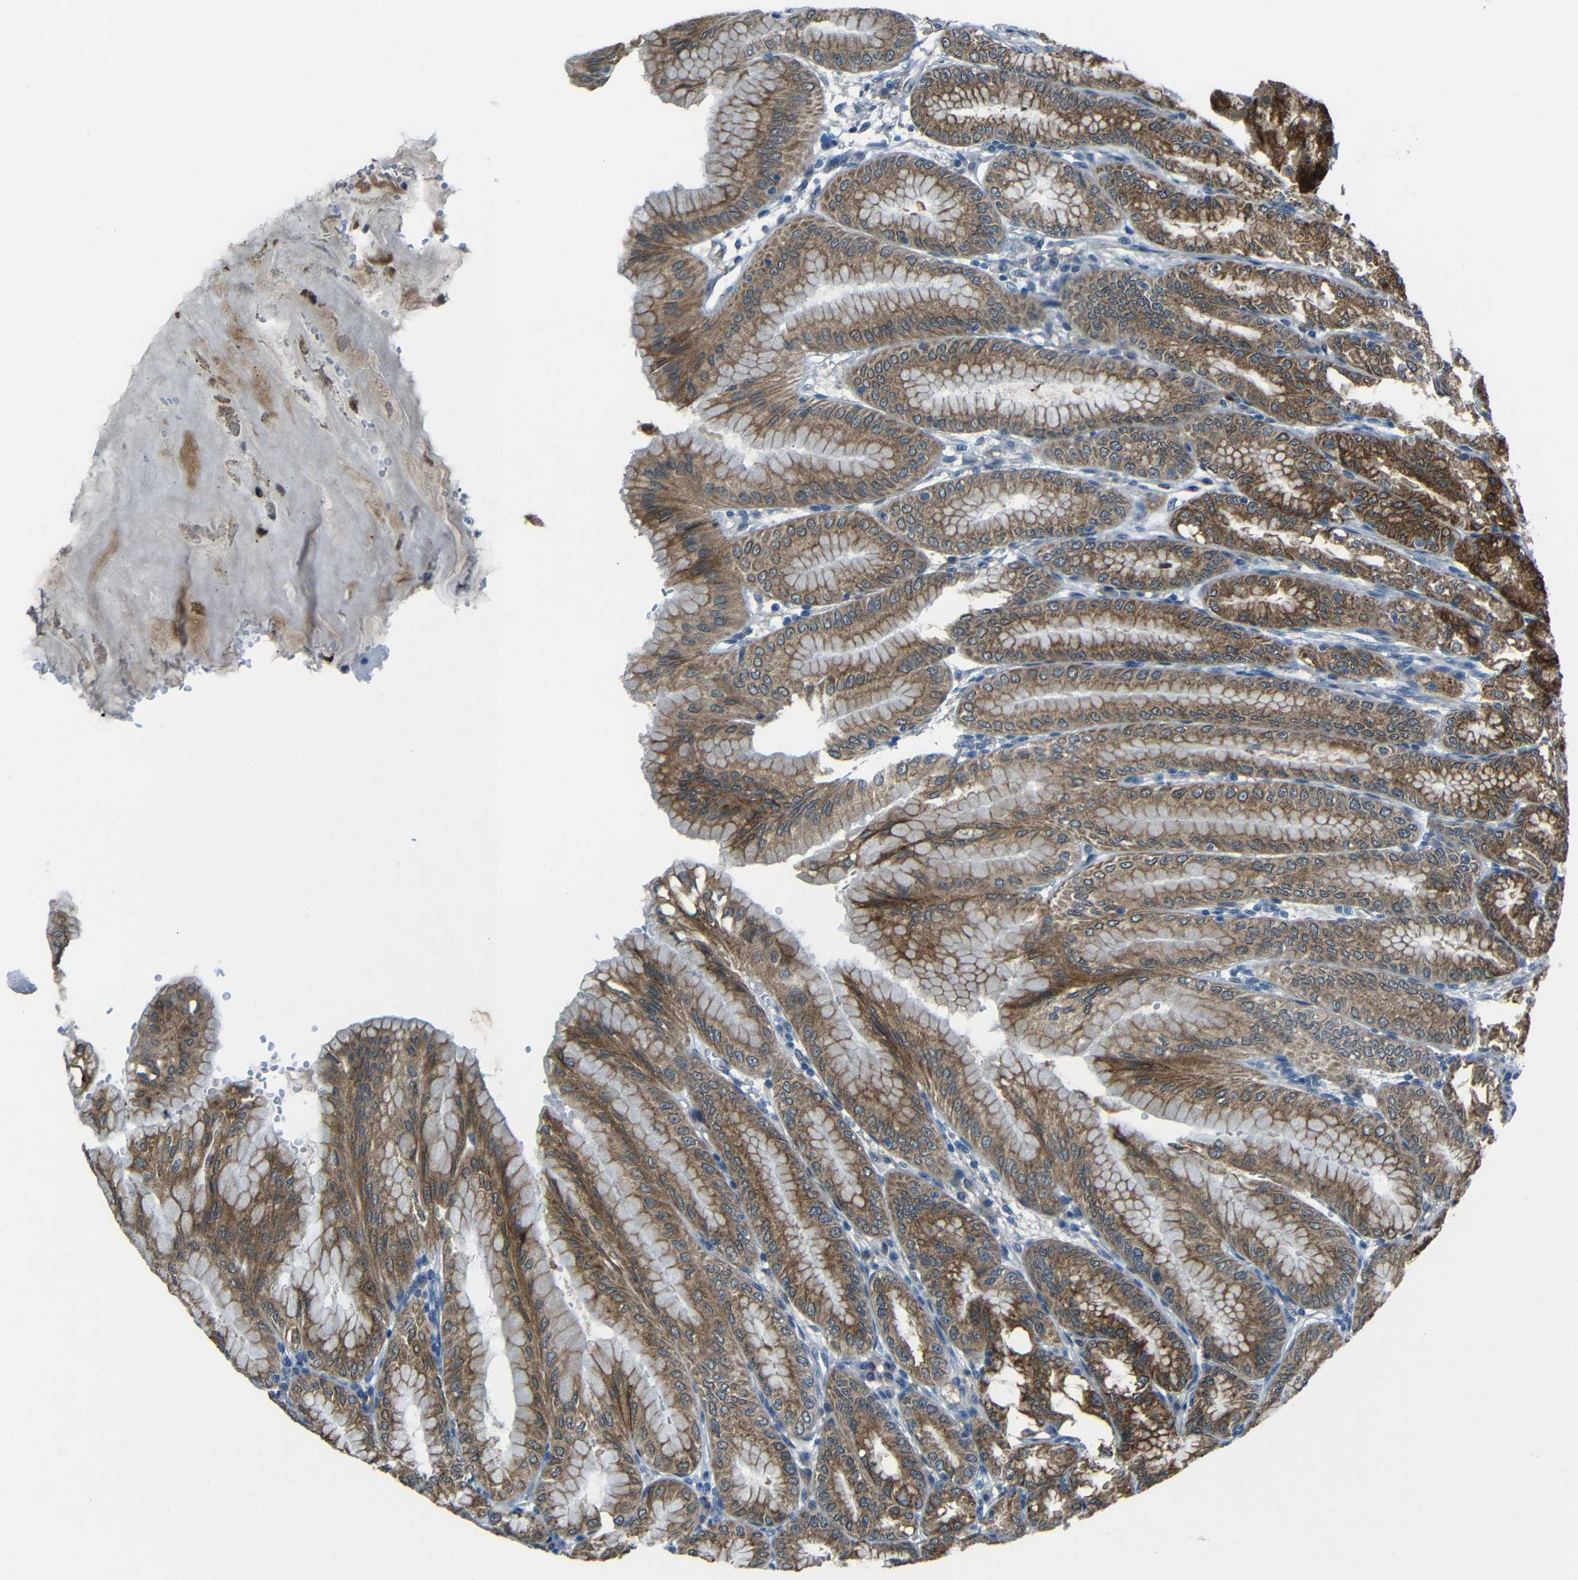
{"staining": {"intensity": "strong", "quantity": ">75%", "location": "cytoplasmic/membranous"}, "tissue": "stomach", "cell_type": "Glandular cells", "image_type": "normal", "snomed": [{"axis": "morphology", "description": "Normal tissue, NOS"}, {"axis": "topography", "description": "Stomach, lower"}], "caption": "Approximately >75% of glandular cells in normal human stomach display strong cytoplasmic/membranous protein positivity as visualized by brown immunohistochemical staining.", "gene": "ANKRD22", "patient": {"sex": "male", "age": 71}}